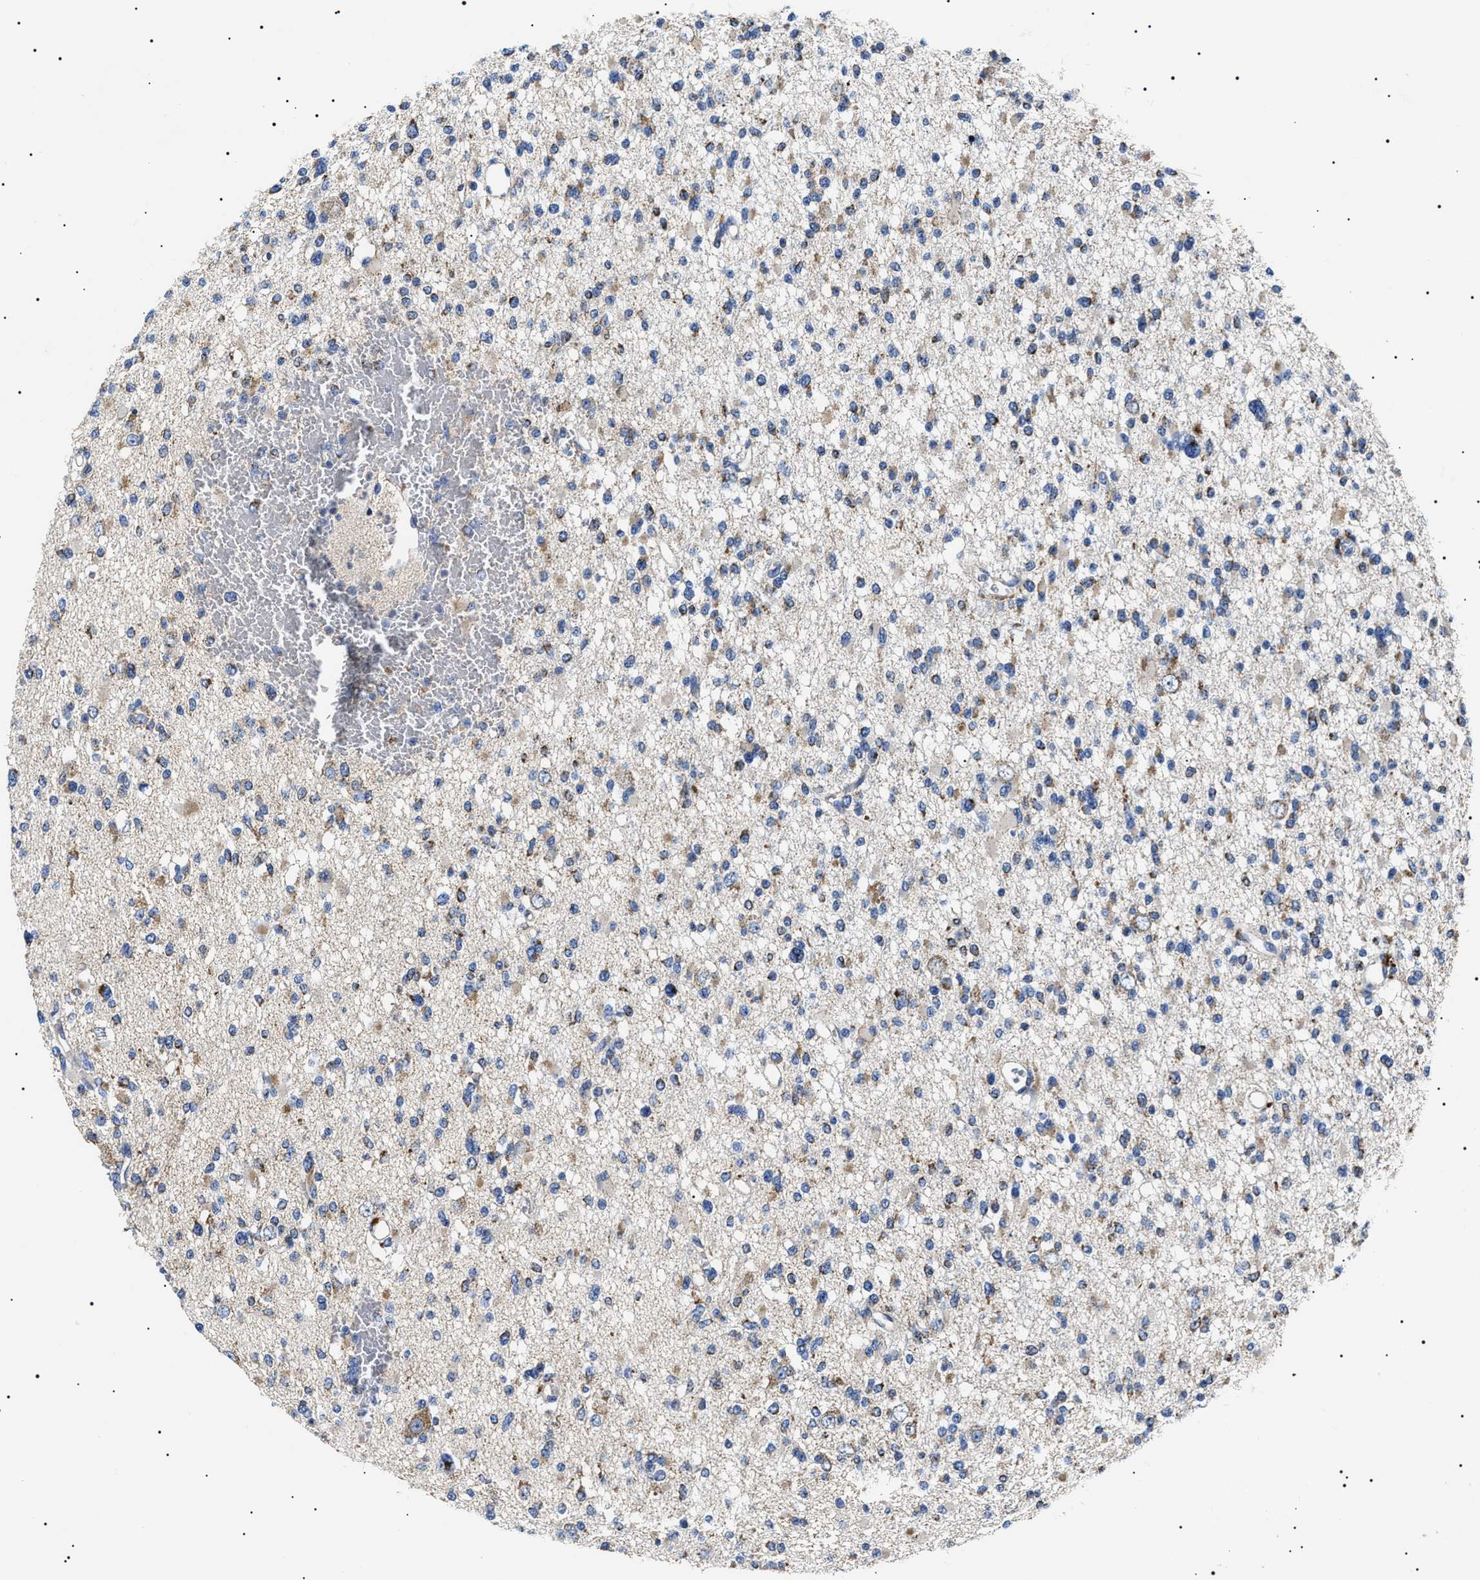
{"staining": {"intensity": "weak", "quantity": ">75%", "location": "cytoplasmic/membranous"}, "tissue": "glioma", "cell_type": "Tumor cells", "image_type": "cancer", "snomed": [{"axis": "morphology", "description": "Glioma, malignant, Low grade"}, {"axis": "topography", "description": "Brain"}], "caption": "The image shows a brown stain indicating the presence of a protein in the cytoplasmic/membranous of tumor cells in low-grade glioma (malignant).", "gene": "CHRDL2", "patient": {"sex": "female", "age": 22}}